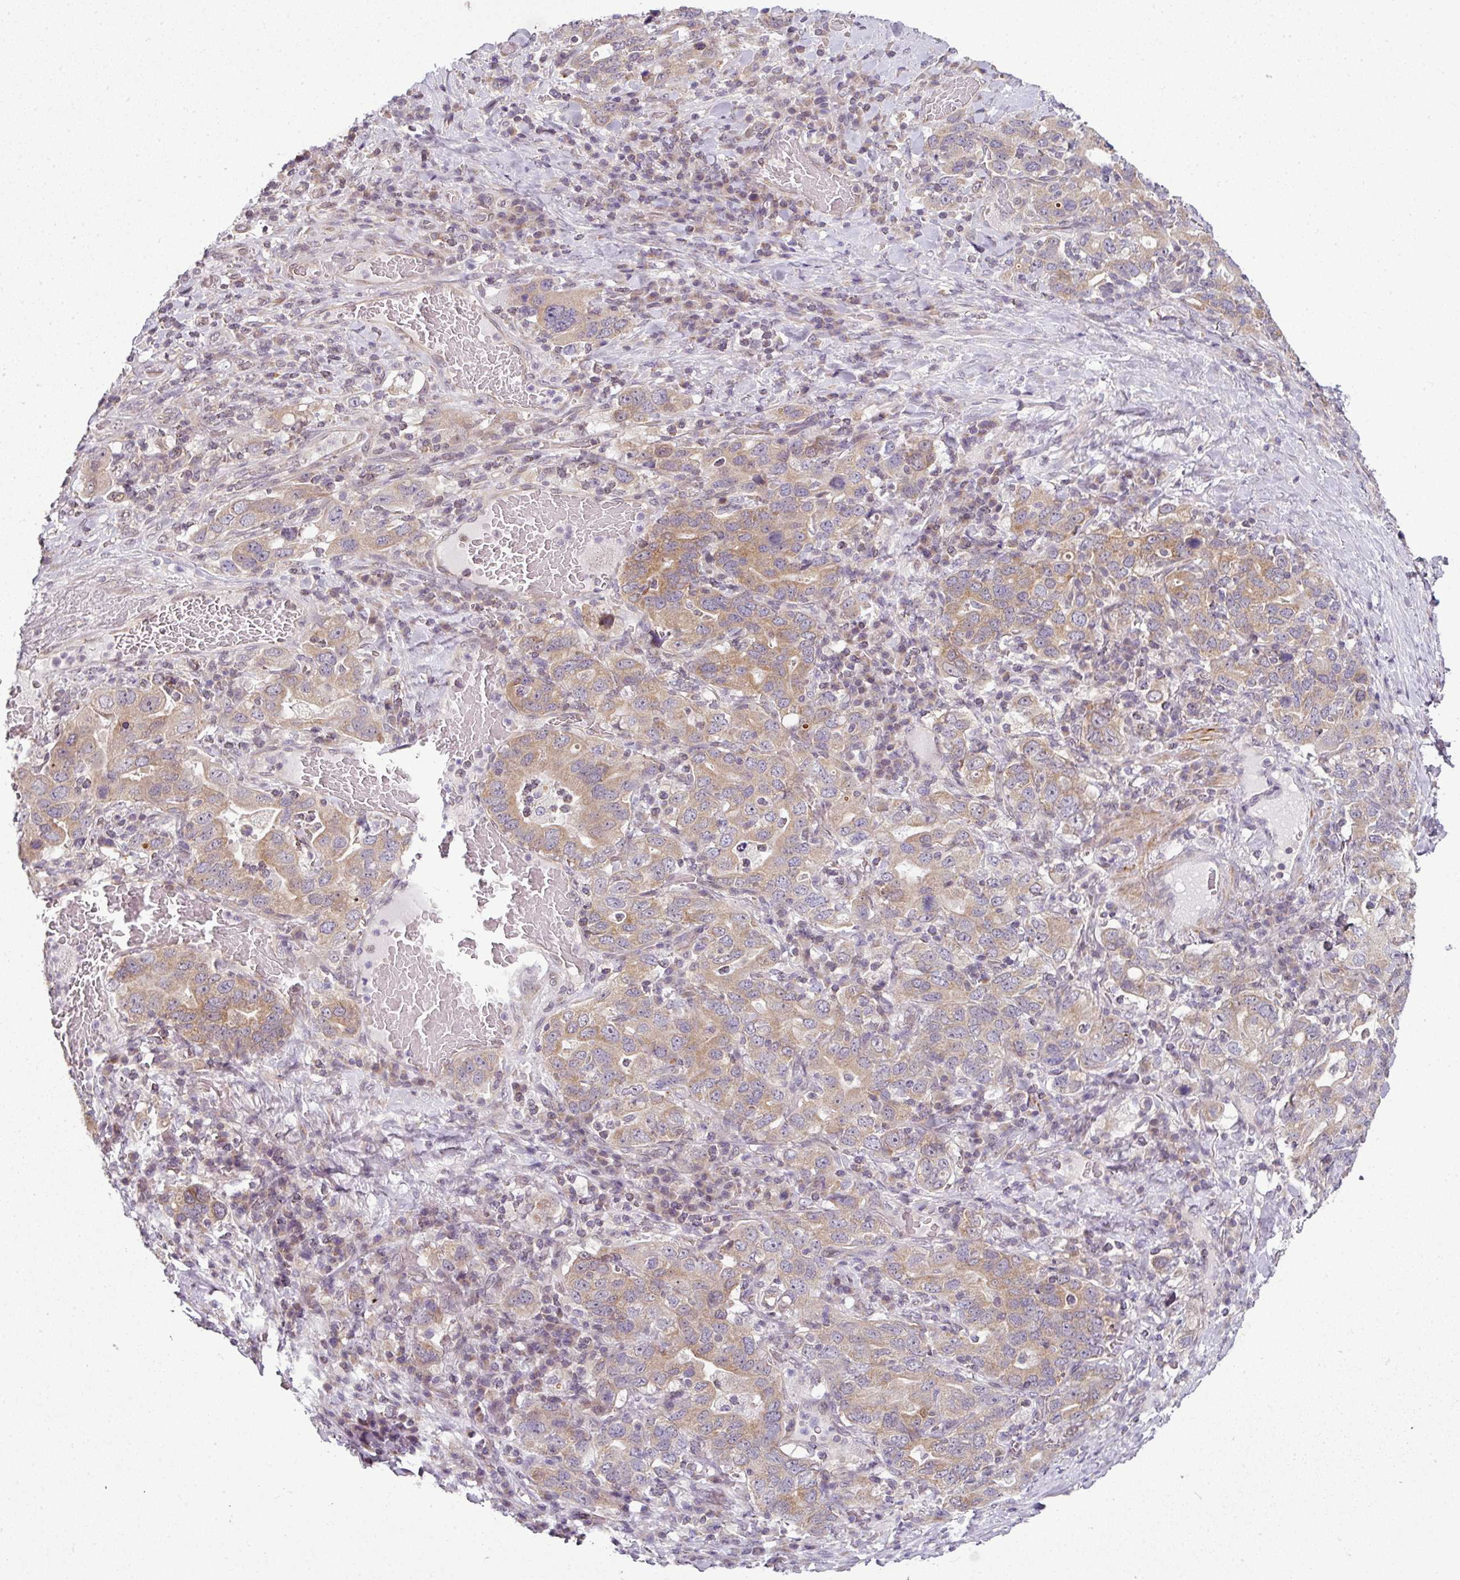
{"staining": {"intensity": "weak", "quantity": ">75%", "location": "cytoplasmic/membranous"}, "tissue": "stomach cancer", "cell_type": "Tumor cells", "image_type": "cancer", "snomed": [{"axis": "morphology", "description": "Adenocarcinoma, NOS"}, {"axis": "topography", "description": "Stomach, upper"}, {"axis": "topography", "description": "Stomach"}], "caption": "A brown stain labels weak cytoplasmic/membranous expression of a protein in human stomach cancer tumor cells.", "gene": "DERPC", "patient": {"sex": "male", "age": 62}}